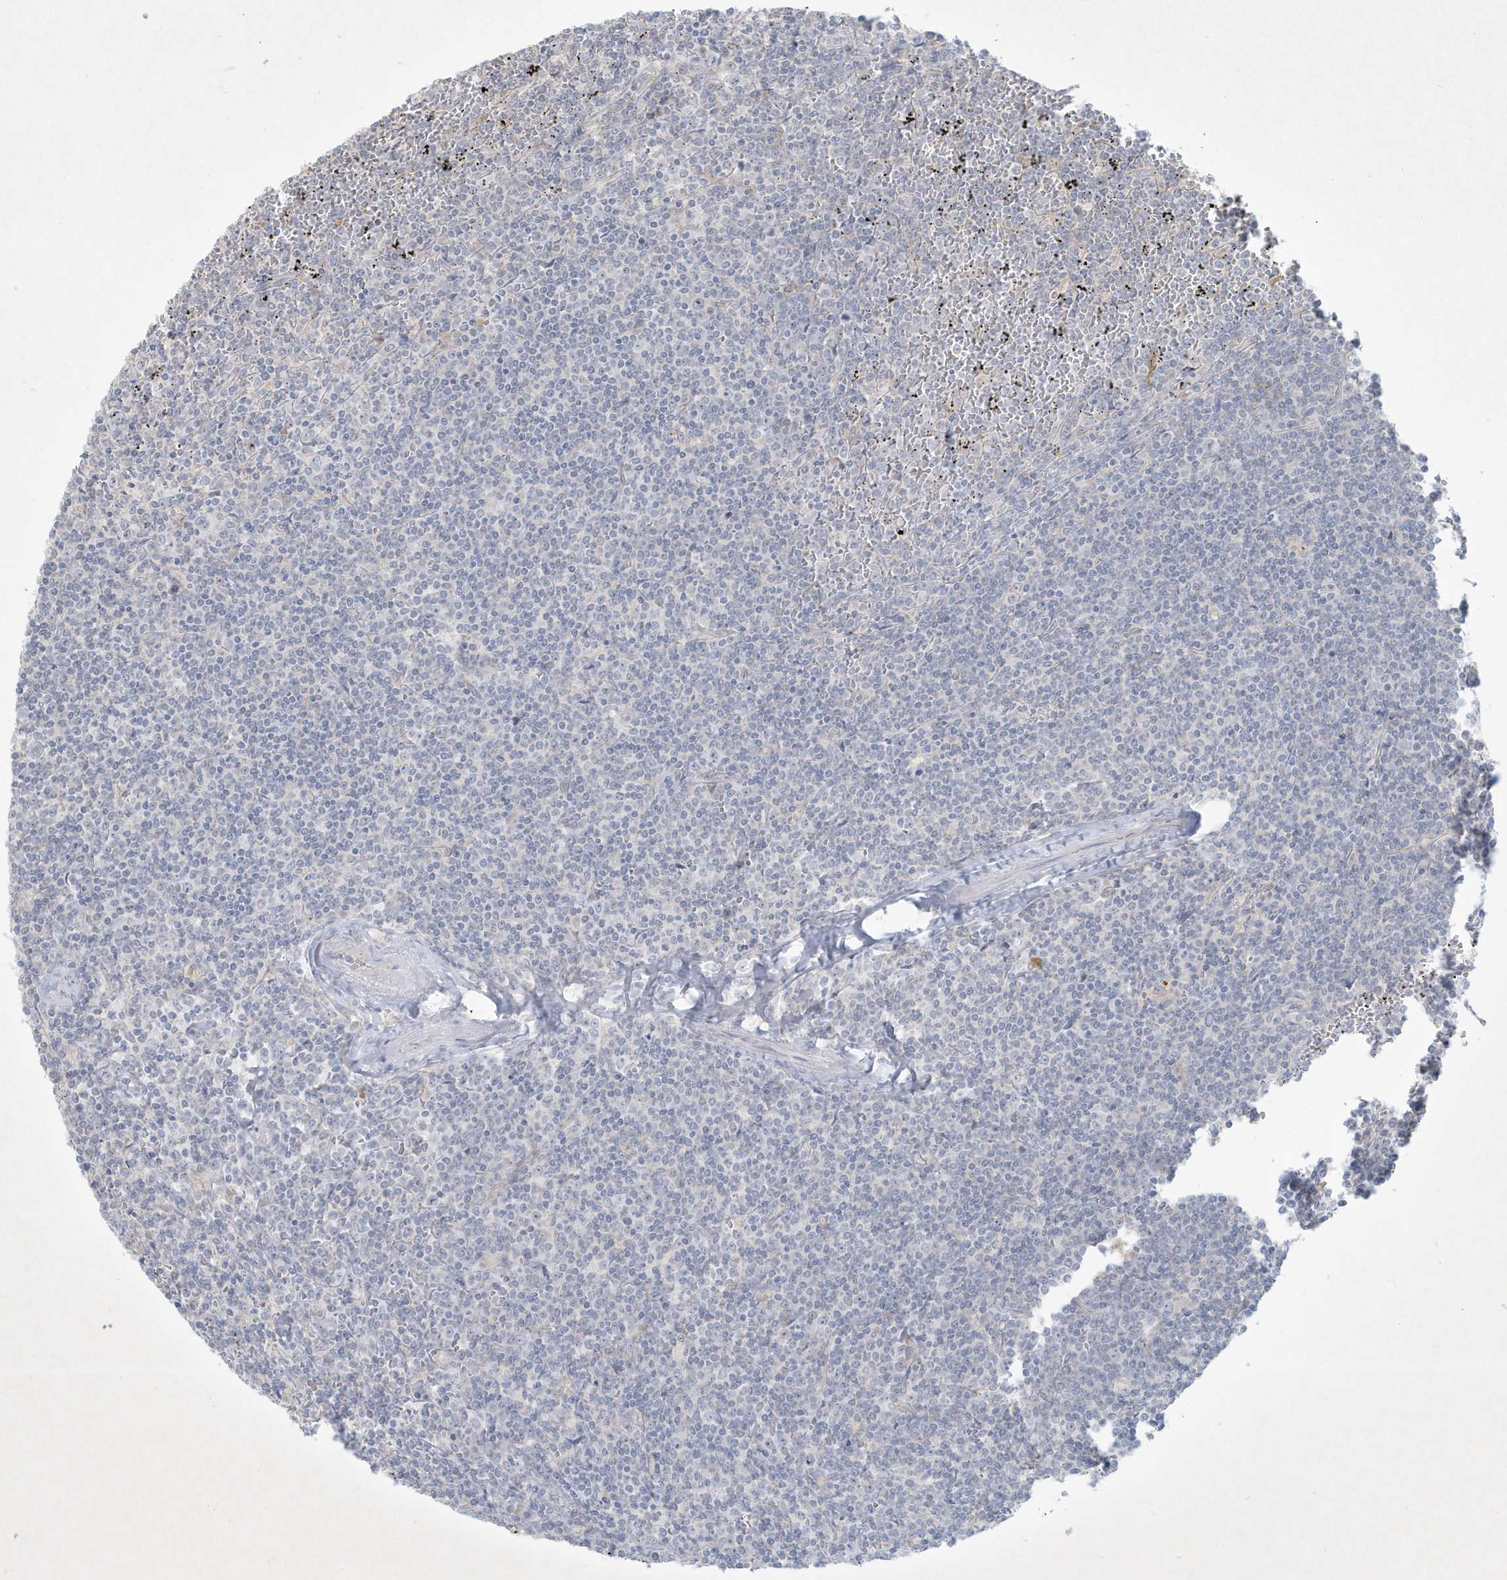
{"staining": {"intensity": "negative", "quantity": "none", "location": "none"}, "tissue": "lymphoma", "cell_type": "Tumor cells", "image_type": "cancer", "snomed": [{"axis": "morphology", "description": "Malignant lymphoma, non-Hodgkin's type, Low grade"}, {"axis": "topography", "description": "Spleen"}], "caption": "Tumor cells are negative for brown protein staining in low-grade malignant lymphoma, non-Hodgkin's type.", "gene": "CCDC24", "patient": {"sex": "female", "age": 19}}